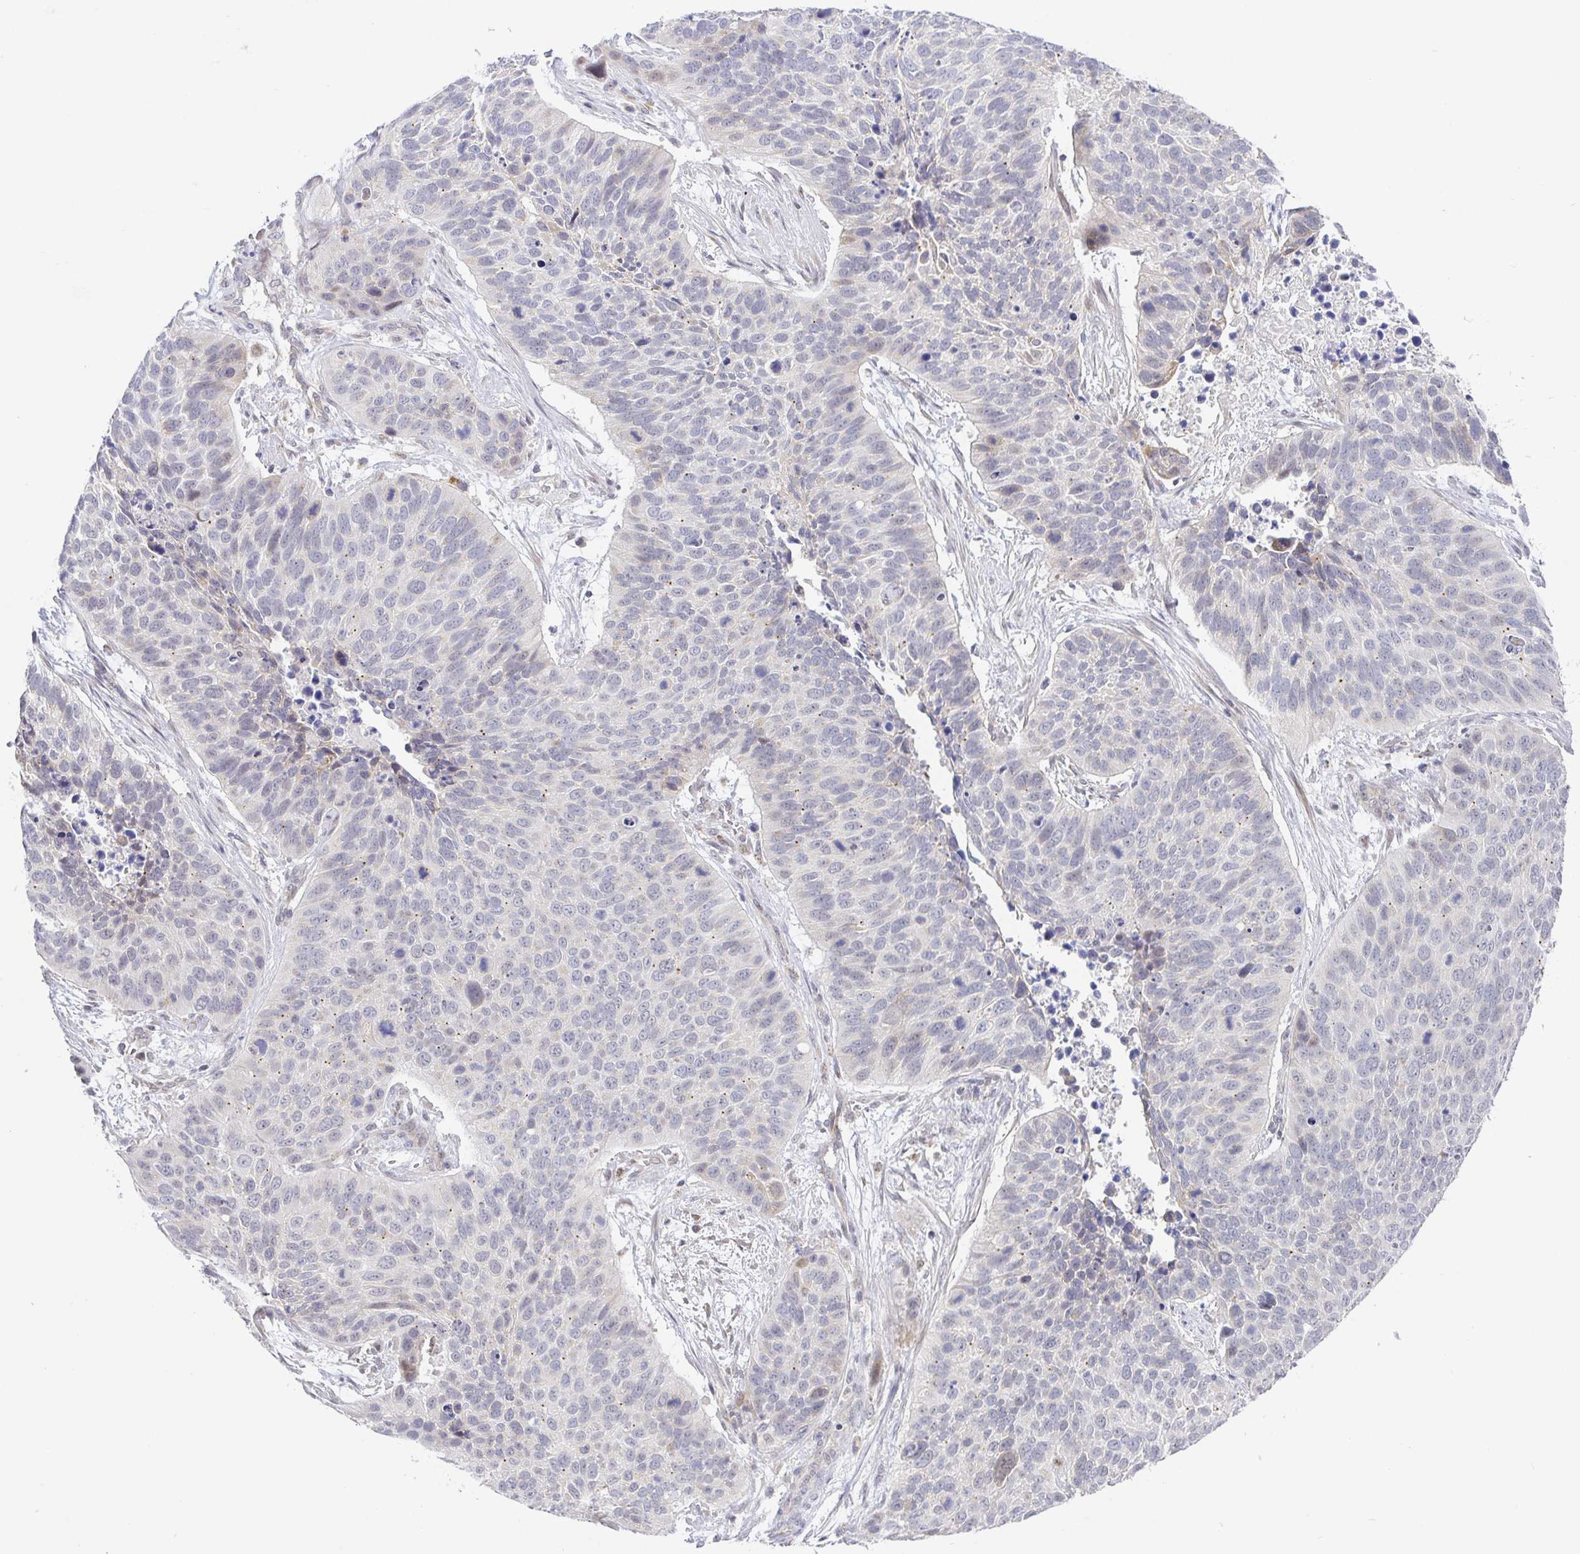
{"staining": {"intensity": "negative", "quantity": "none", "location": "none"}, "tissue": "lung cancer", "cell_type": "Tumor cells", "image_type": "cancer", "snomed": [{"axis": "morphology", "description": "Squamous cell carcinoma, NOS"}, {"axis": "topography", "description": "Lung"}], "caption": "The photomicrograph exhibits no staining of tumor cells in squamous cell carcinoma (lung).", "gene": "CIT", "patient": {"sex": "male", "age": 62}}